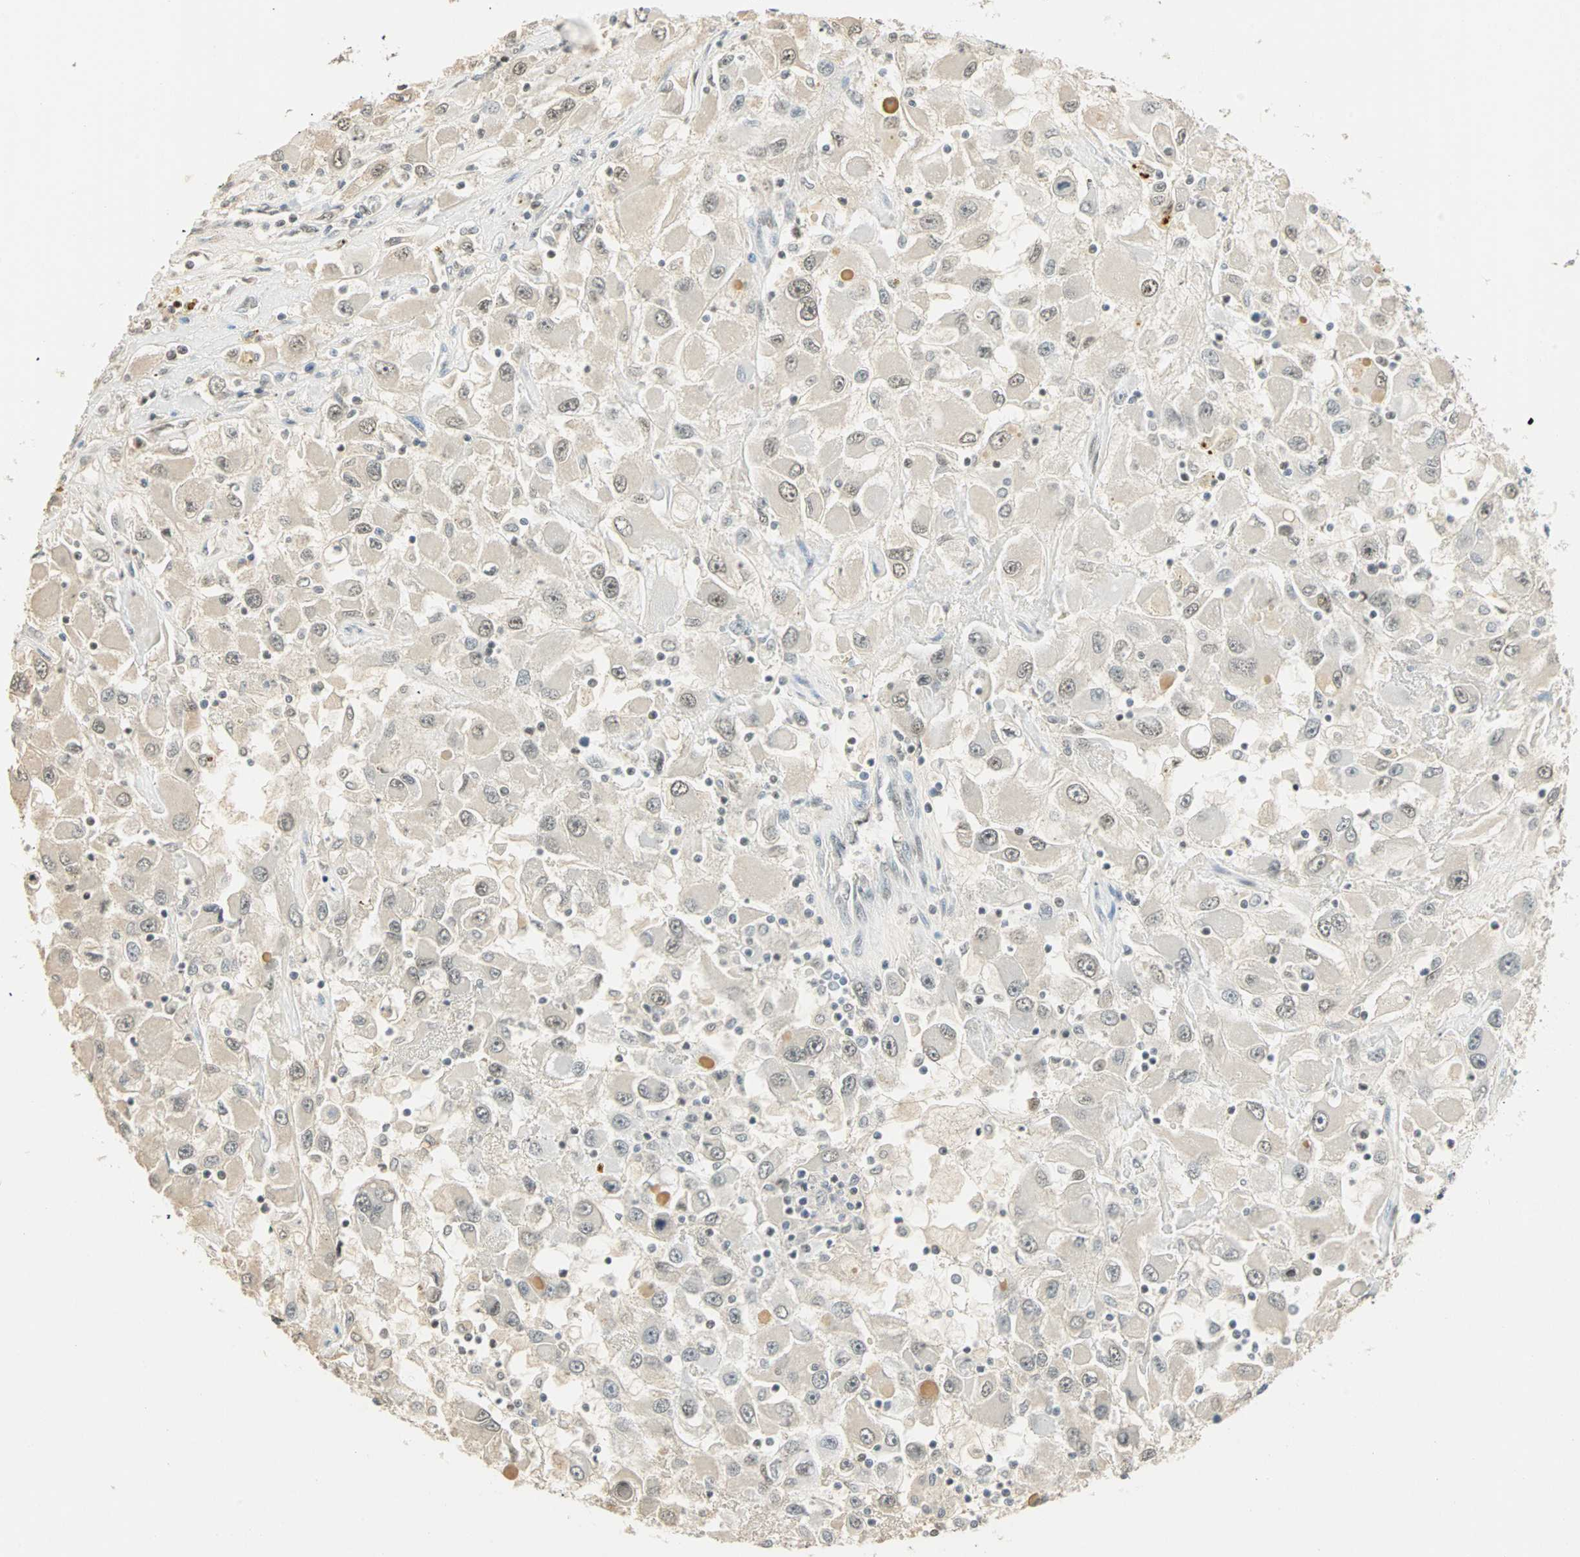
{"staining": {"intensity": "weak", "quantity": "<25%", "location": "nuclear"}, "tissue": "renal cancer", "cell_type": "Tumor cells", "image_type": "cancer", "snomed": [{"axis": "morphology", "description": "Adenocarcinoma, NOS"}, {"axis": "topography", "description": "Kidney"}], "caption": "An immunohistochemistry histopathology image of renal cancer is shown. There is no staining in tumor cells of renal cancer.", "gene": "SMAD3", "patient": {"sex": "female", "age": 52}}